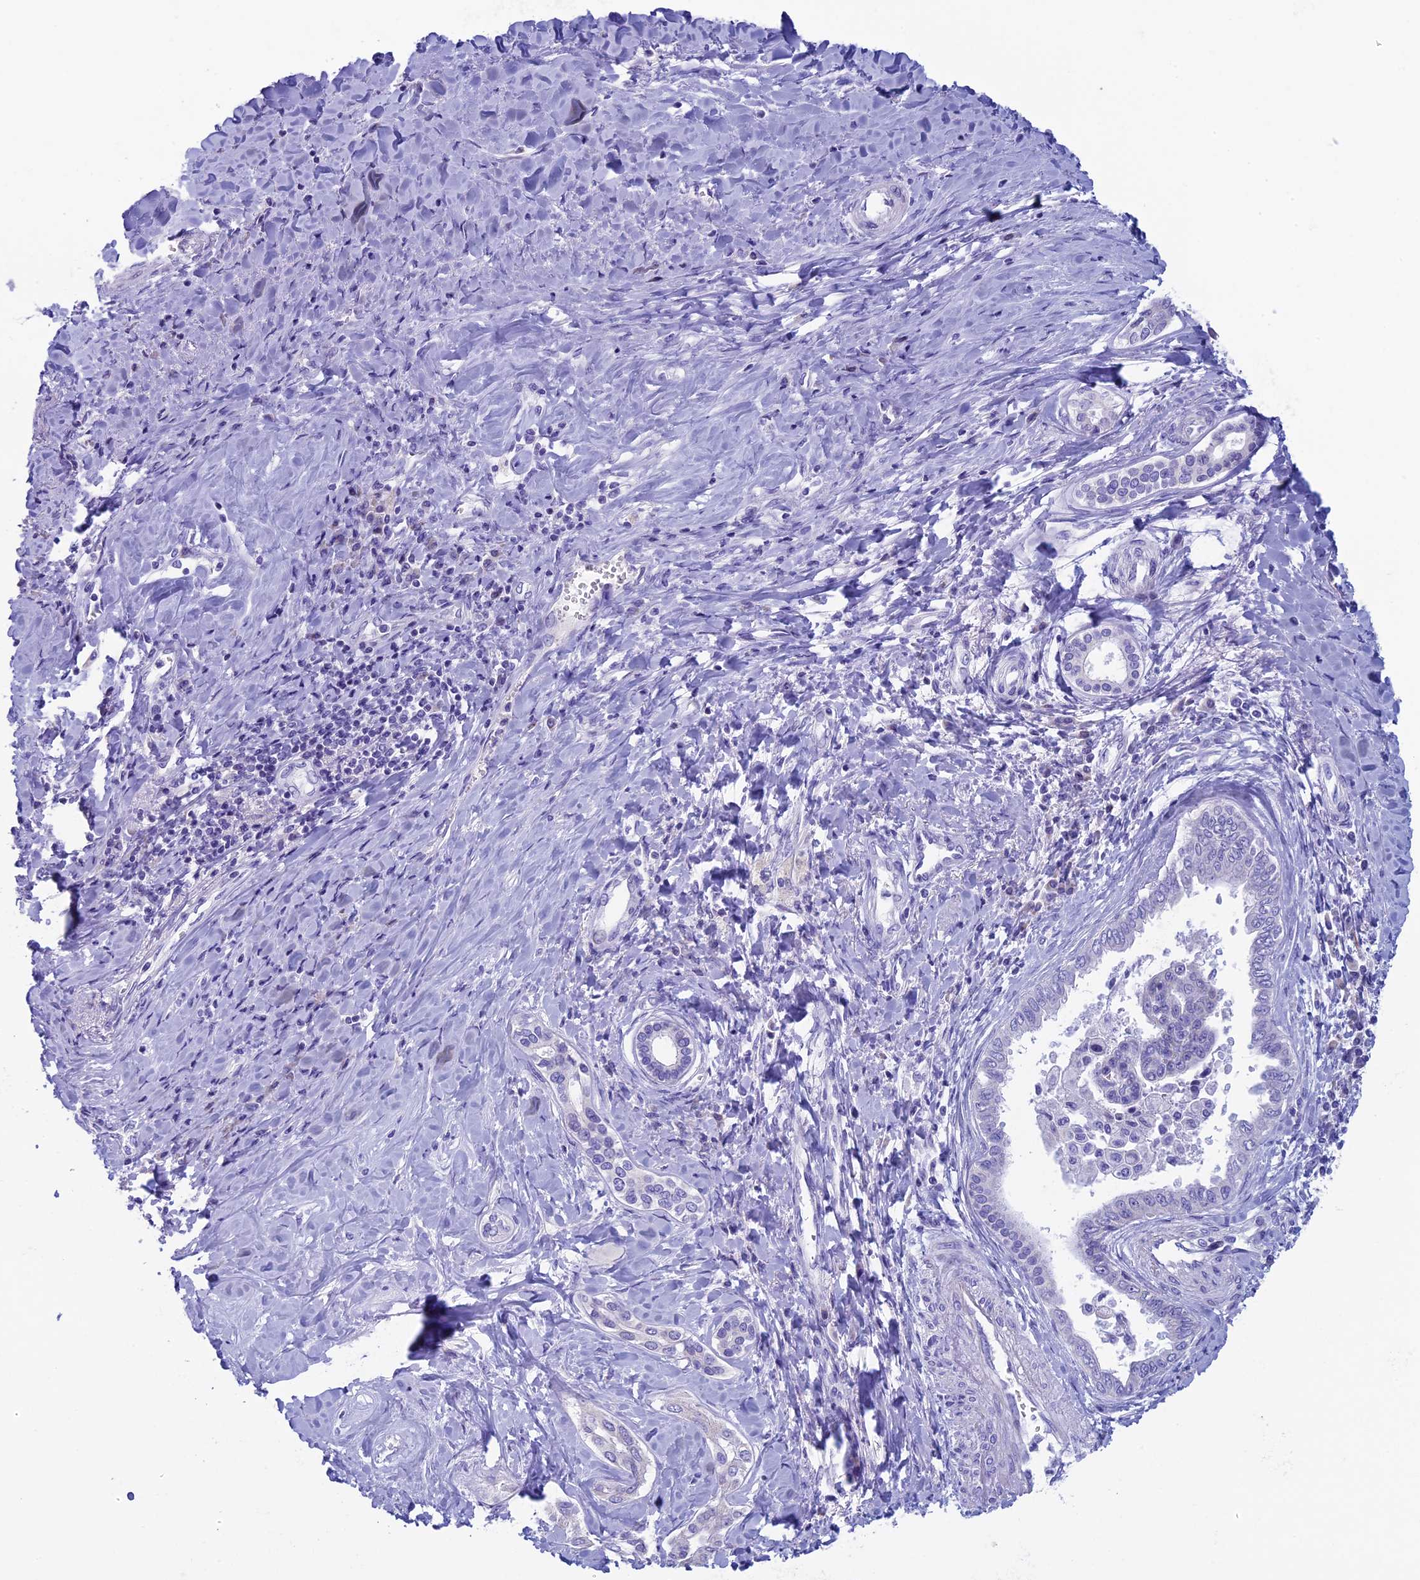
{"staining": {"intensity": "negative", "quantity": "none", "location": "none"}, "tissue": "liver cancer", "cell_type": "Tumor cells", "image_type": "cancer", "snomed": [{"axis": "morphology", "description": "Cholangiocarcinoma"}, {"axis": "topography", "description": "Liver"}], "caption": "IHC of human cholangiocarcinoma (liver) demonstrates no expression in tumor cells.", "gene": "ZNF563", "patient": {"sex": "female", "age": 77}}